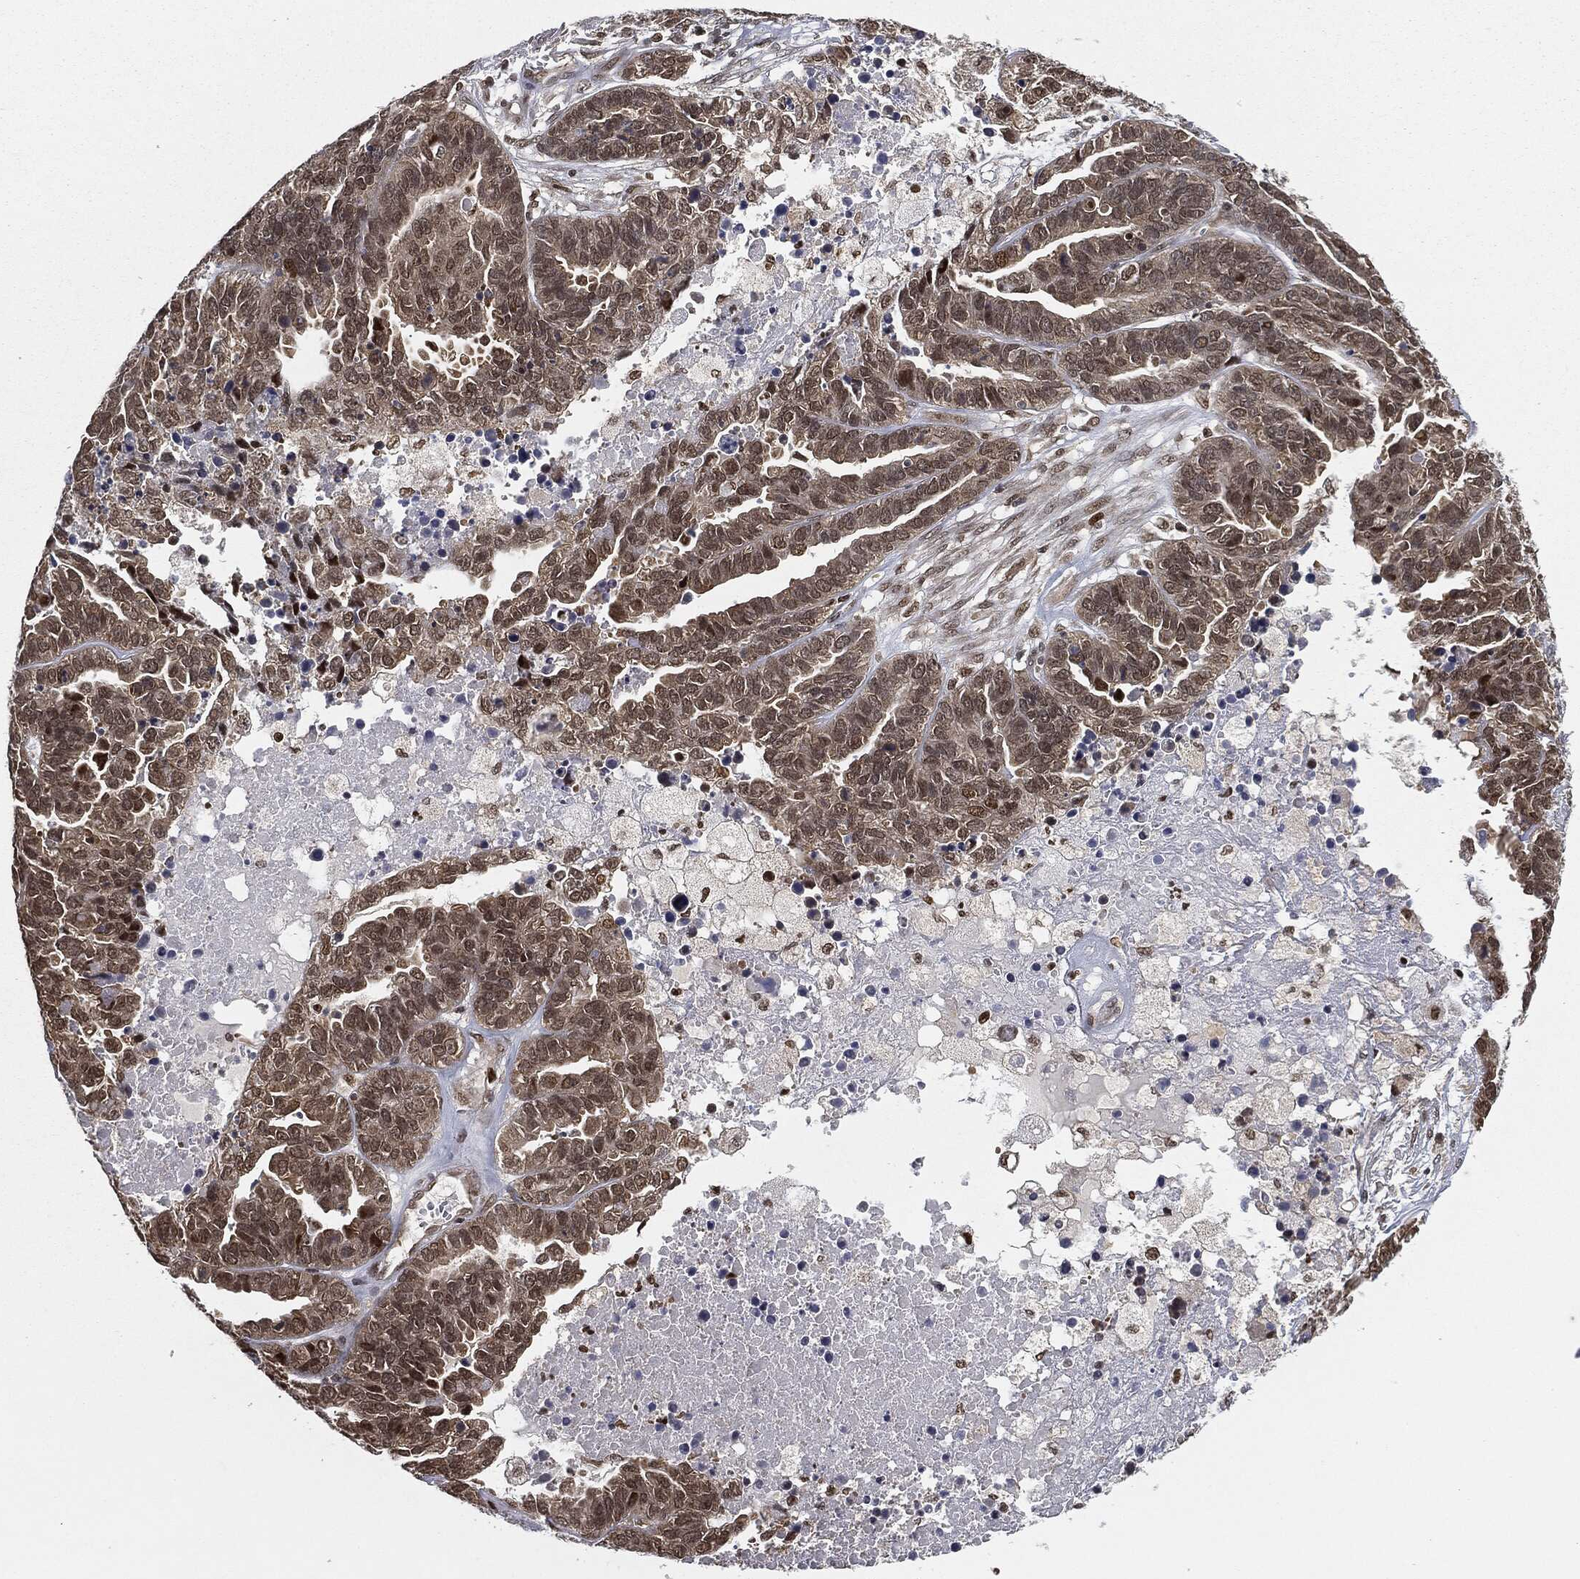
{"staining": {"intensity": "weak", "quantity": ">75%", "location": "cytoplasmic/membranous,nuclear"}, "tissue": "ovarian cancer", "cell_type": "Tumor cells", "image_type": "cancer", "snomed": [{"axis": "morphology", "description": "Cystadenocarcinoma, serous, NOS"}, {"axis": "topography", "description": "Ovary"}], "caption": "Human ovarian serous cystadenocarcinoma stained for a protein (brown) displays weak cytoplasmic/membranous and nuclear positive staining in about >75% of tumor cells.", "gene": "TBC1D22A", "patient": {"sex": "female", "age": 87}}